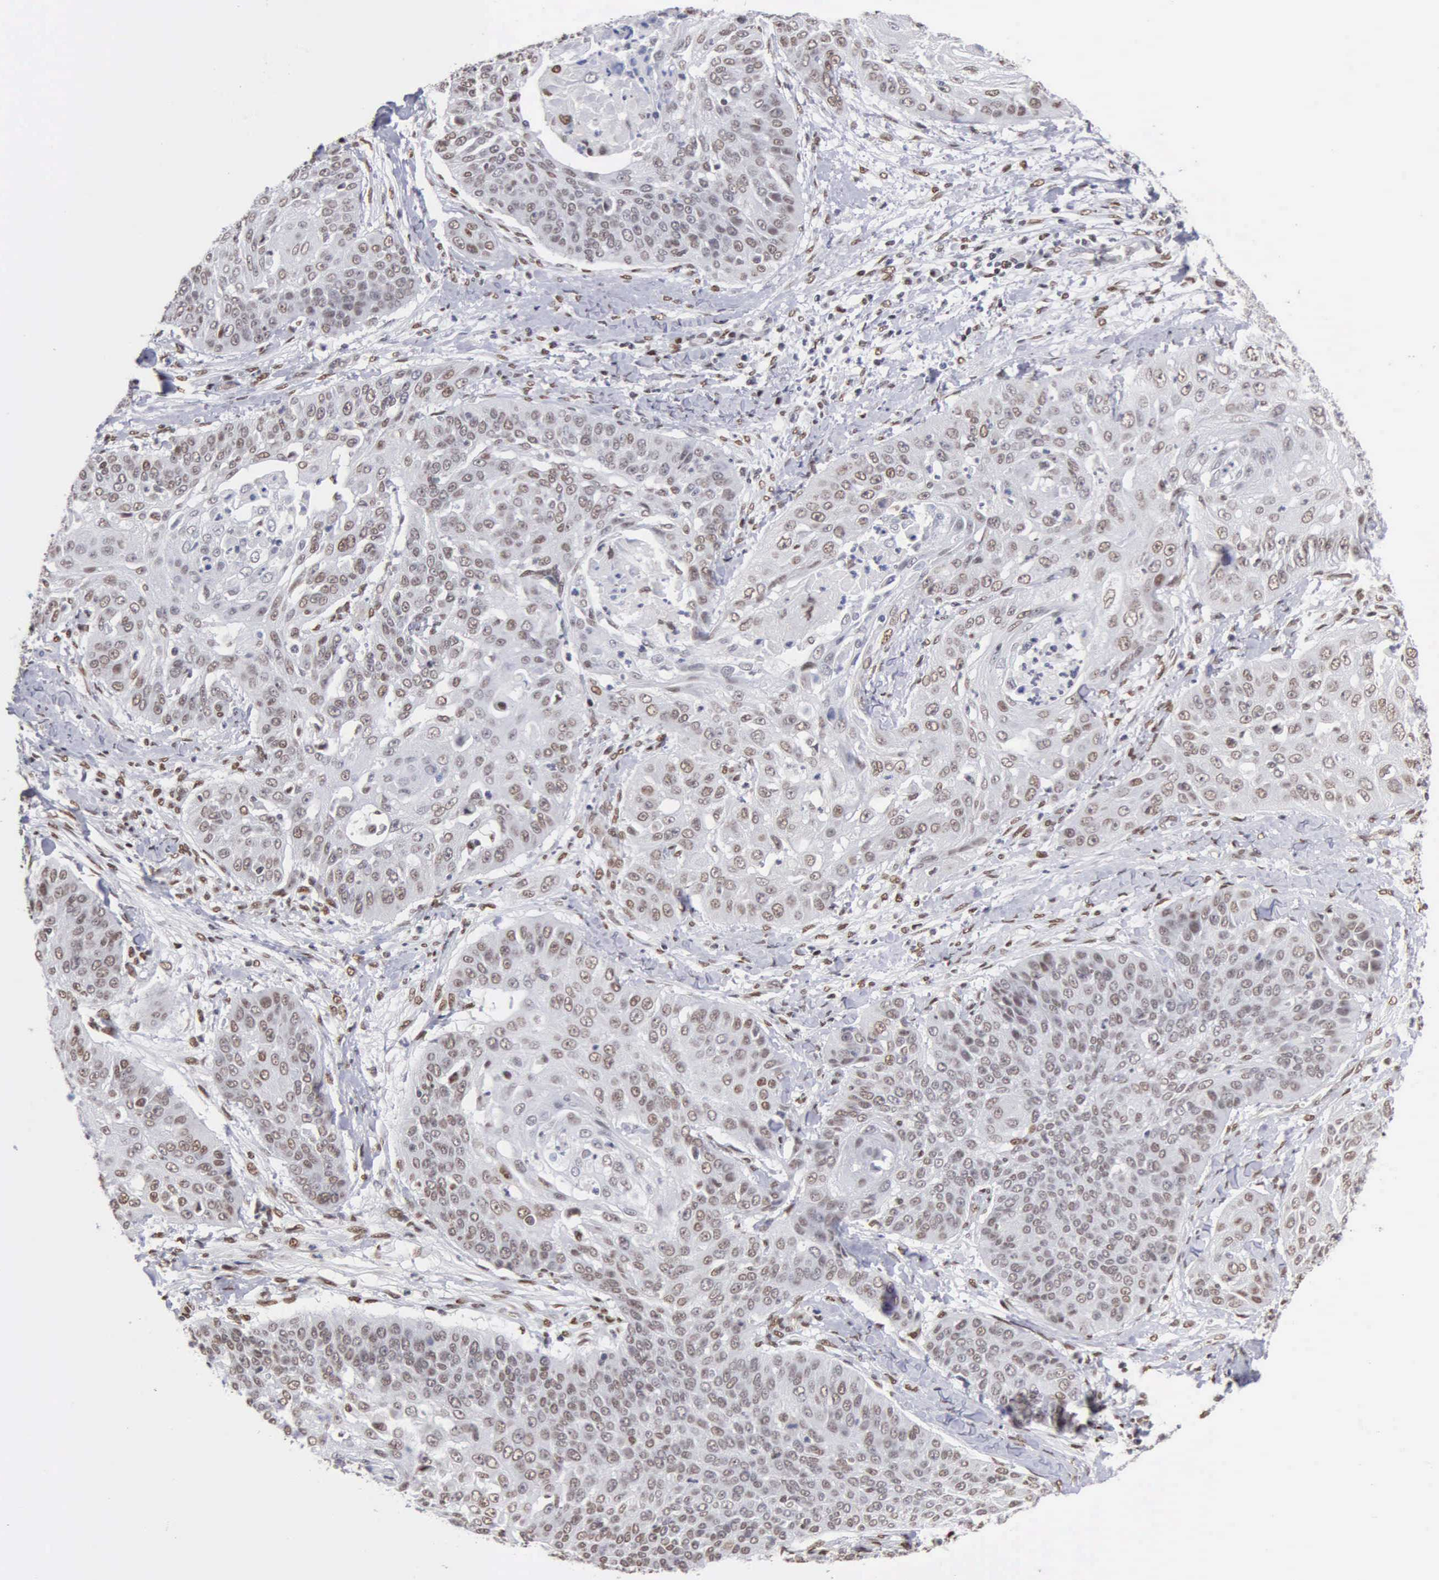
{"staining": {"intensity": "weak", "quantity": "25%-75%", "location": "nuclear"}, "tissue": "cervical cancer", "cell_type": "Tumor cells", "image_type": "cancer", "snomed": [{"axis": "morphology", "description": "Squamous cell carcinoma, NOS"}, {"axis": "topography", "description": "Cervix"}], "caption": "Immunohistochemistry (IHC) image of neoplastic tissue: cervical cancer stained using immunohistochemistry exhibits low levels of weak protein expression localized specifically in the nuclear of tumor cells, appearing as a nuclear brown color.", "gene": "CCNG1", "patient": {"sex": "female", "age": 64}}